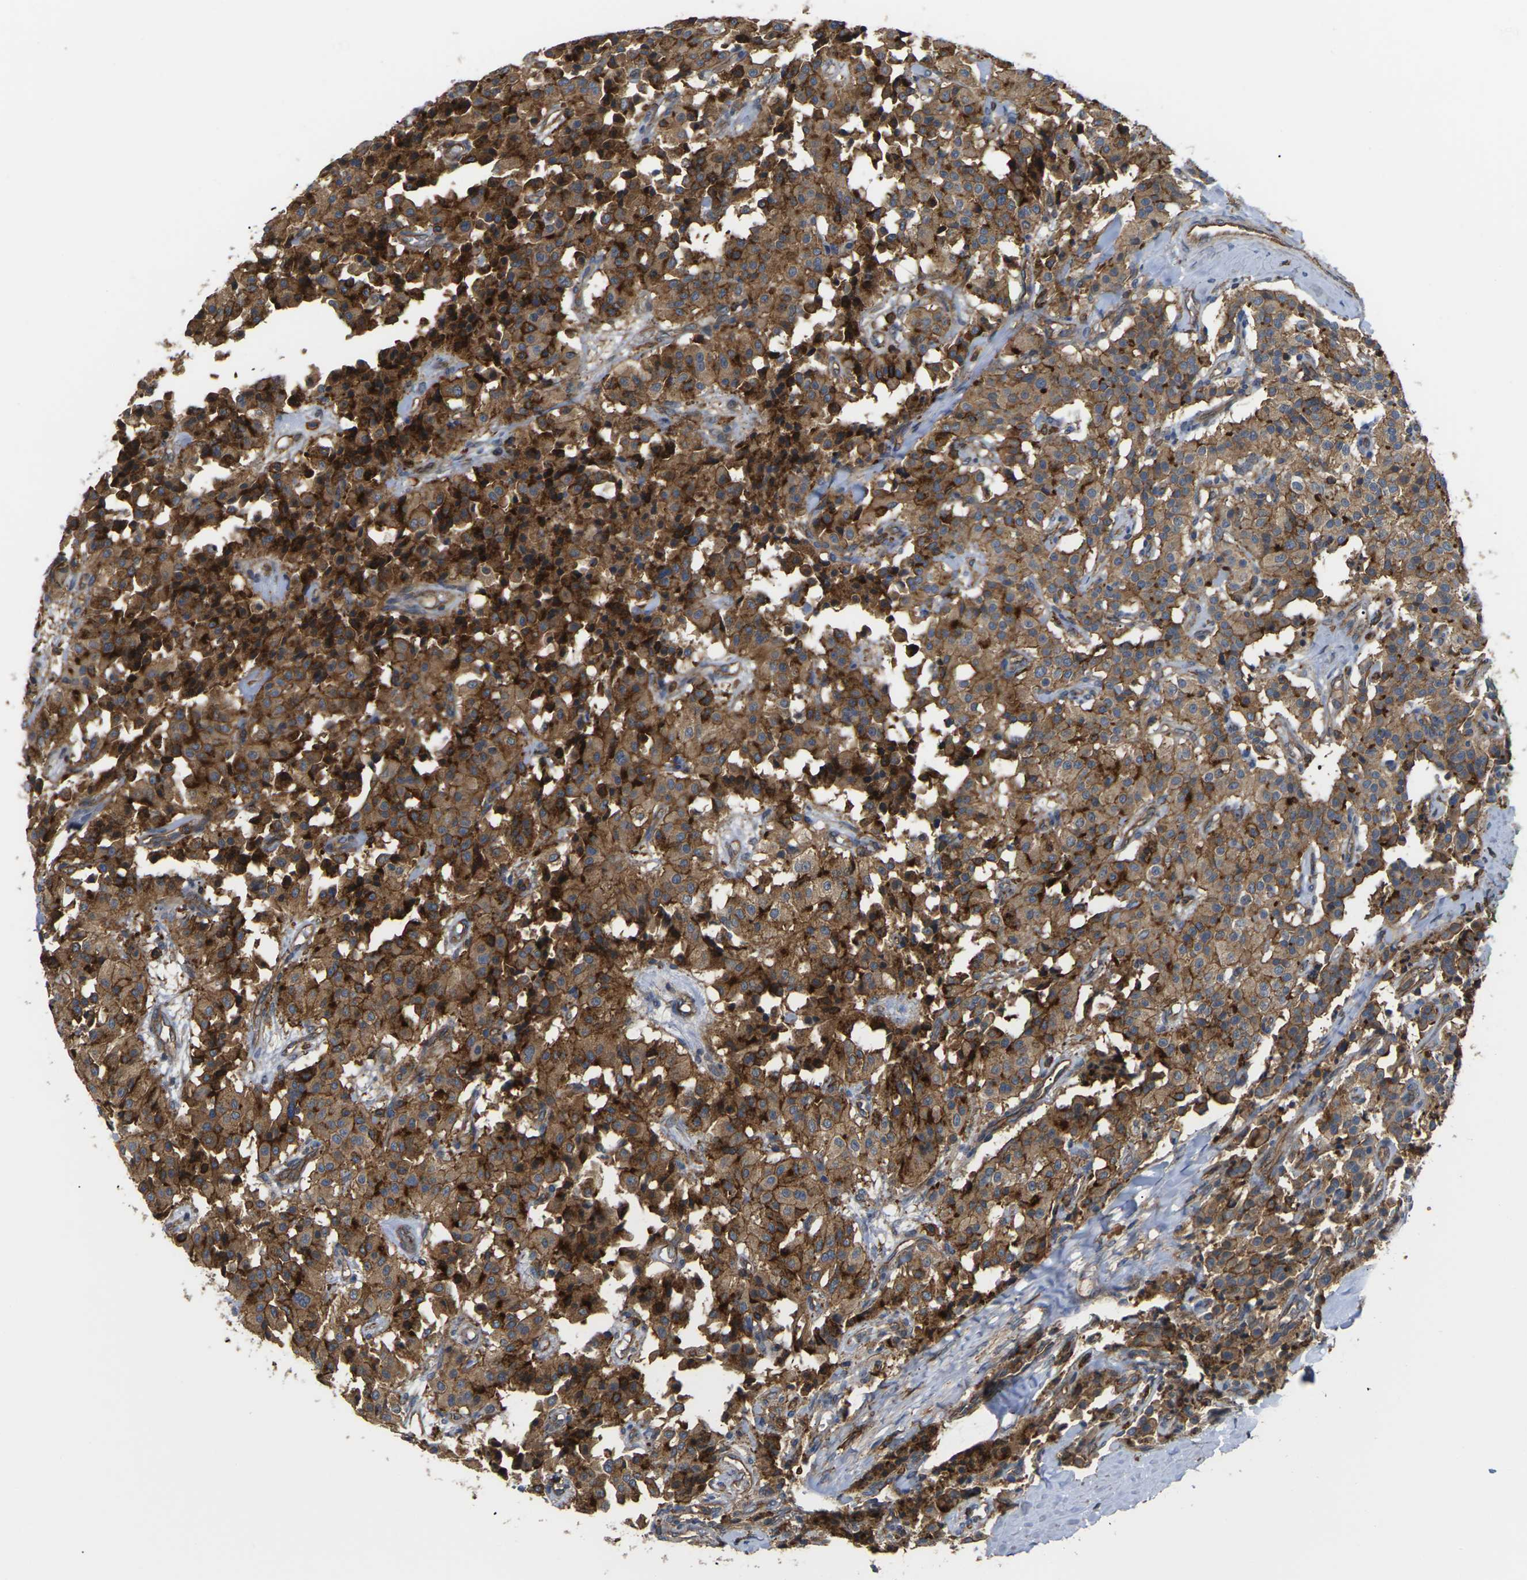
{"staining": {"intensity": "moderate", "quantity": ">75%", "location": "cytoplasmic/membranous"}, "tissue": "carcinoid", "cell_type": "Tumor cells", "image_type": "cancer", "snomed": [{"axis": "morphology", "description": "Carcinoid, malignant, NOS"}, {"axis": "topography", "description": "Lung"}], "caption": "Immunohistochemistry (IHC) staining of malignant carcinoid, which reveals medium levels of moderate cytoplasmic/membranous expression in about >75% of tumor cells indicating moderate cytoplasmic/membranous protein expression. The staining was performed using DAB (3,3'-diaminobenzidine) (brown) for protein detection and nuclei were counterstained in hematoxylin (blue).", "gene": "IQGAP1", "patient": {"sex": "male", "age": 30}}